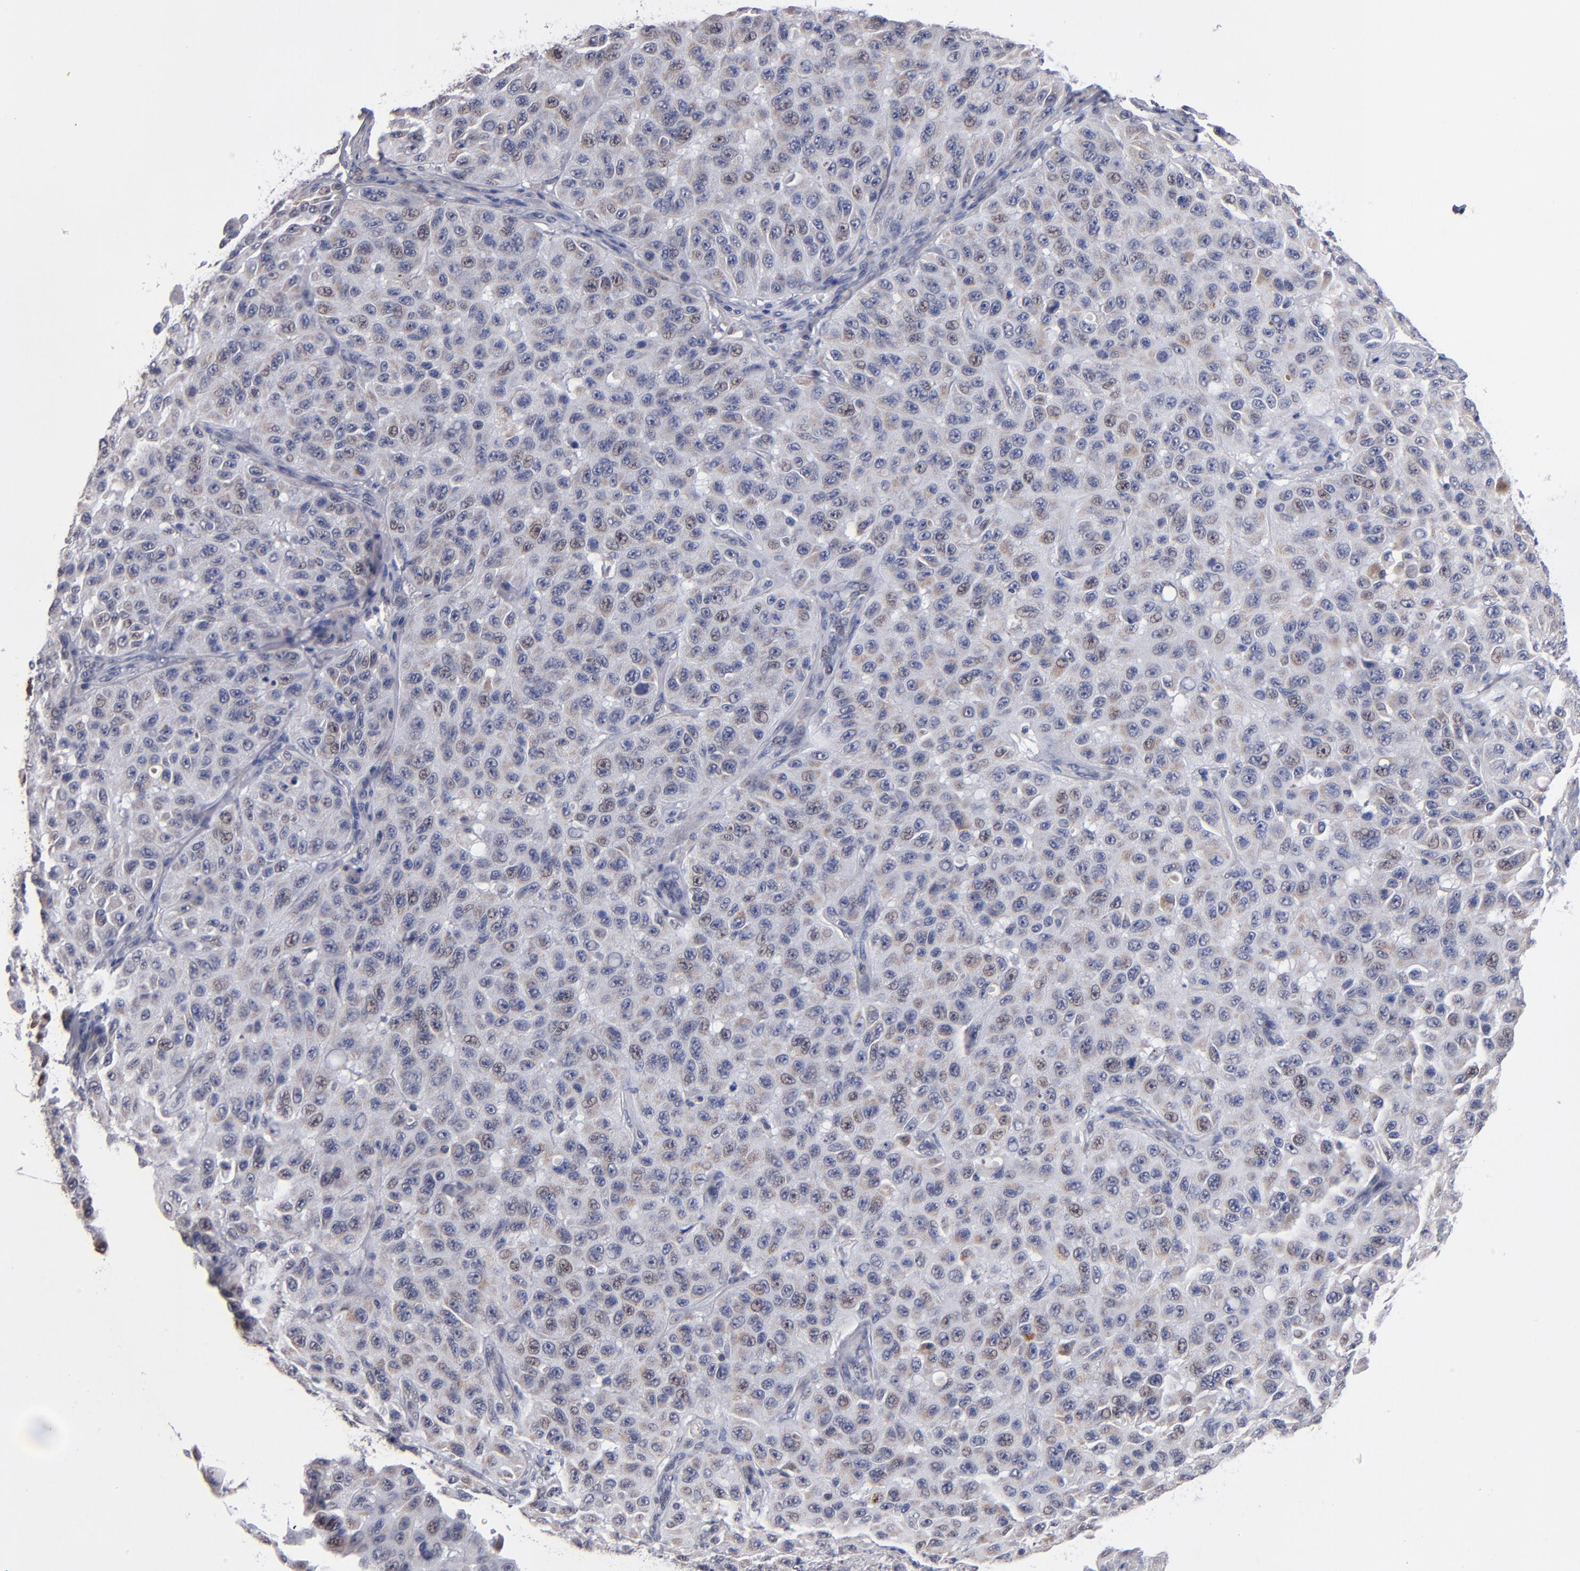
{"staining": {"intensity": "weak", "quantity": "<25%", "location": "cytoplasmic/membranous"}, "tissue": "melanoma", "cell_type": "Tumor cells", "image_type": "cancer", "snomed": [{"axis": "morphology", "description": "Malignant melanoma, NOS"}, {"axis": "topography", "description": "Skin"}], "caption": "Tumor cells show no significant protein staining in melanoma.", "gene": "MN1", "patient": {"sex": "male", "age": 30}}